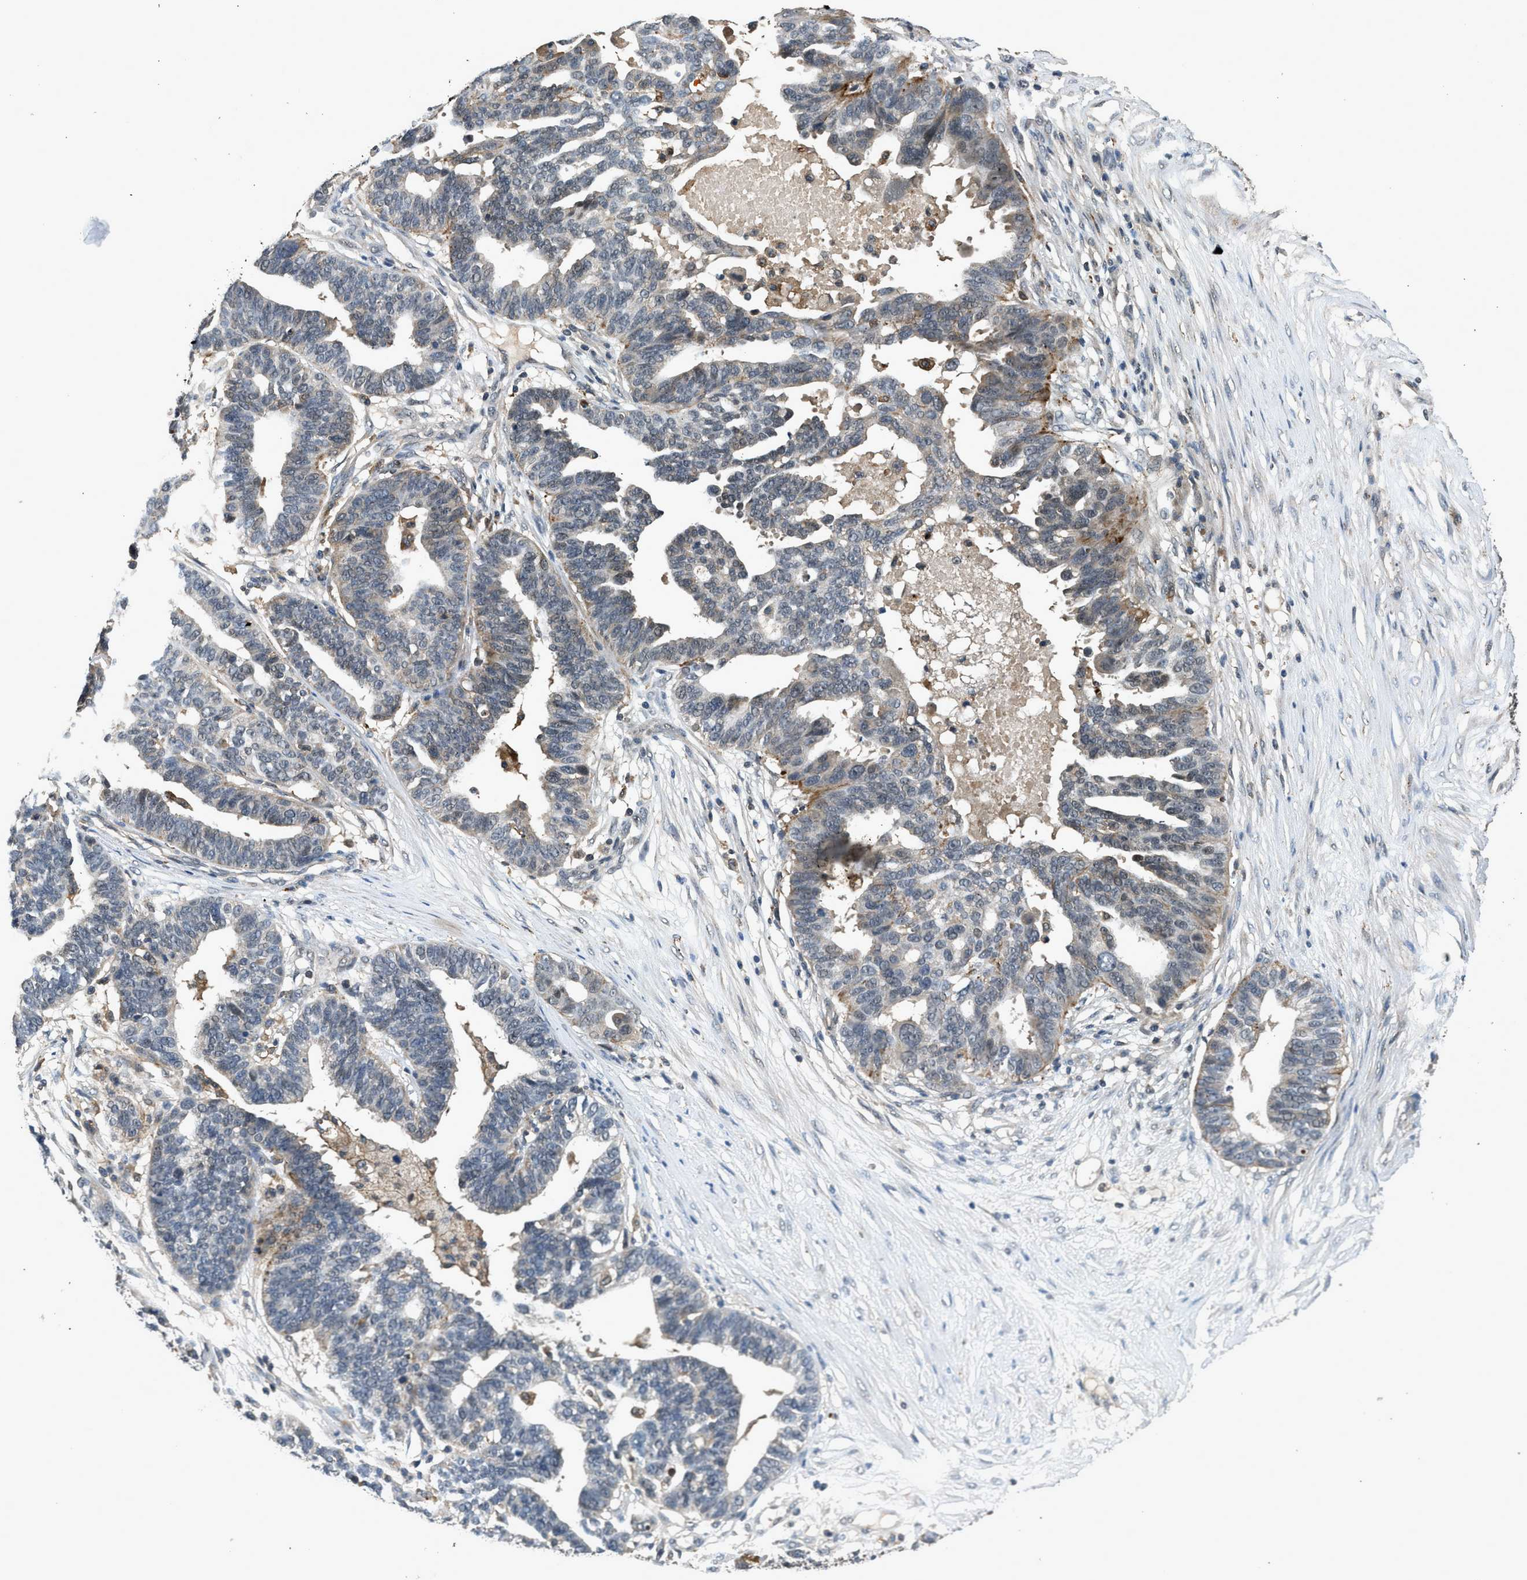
{"staining": {"intensity": "moderate", "quantity": "<25%", "location": "cytoplasmic/membranous"}, "tissue": "ovarian cancer", "cell_type": "Tumor cells", "image_type": "cancer", "snomed": [{"axis": "morphology", "description": "Cystadenocarcinoma, serous, NOS"}, {"axis": "topography", "description": "Ovary"}], "caption": "Immunohistochemistry (DAB (3,3'-diaminobenzidine)) staining of ovarian cancer (serous cystadenocarcinoma) reveals moderate cytoplasmic/membranous protein expression in approximately <25% of tumor cells. (Brightfield microscopy of DAB IHC at high magnification).", "gene": "SLC15A4", "patient": {"sex": "female", "age": 59}}